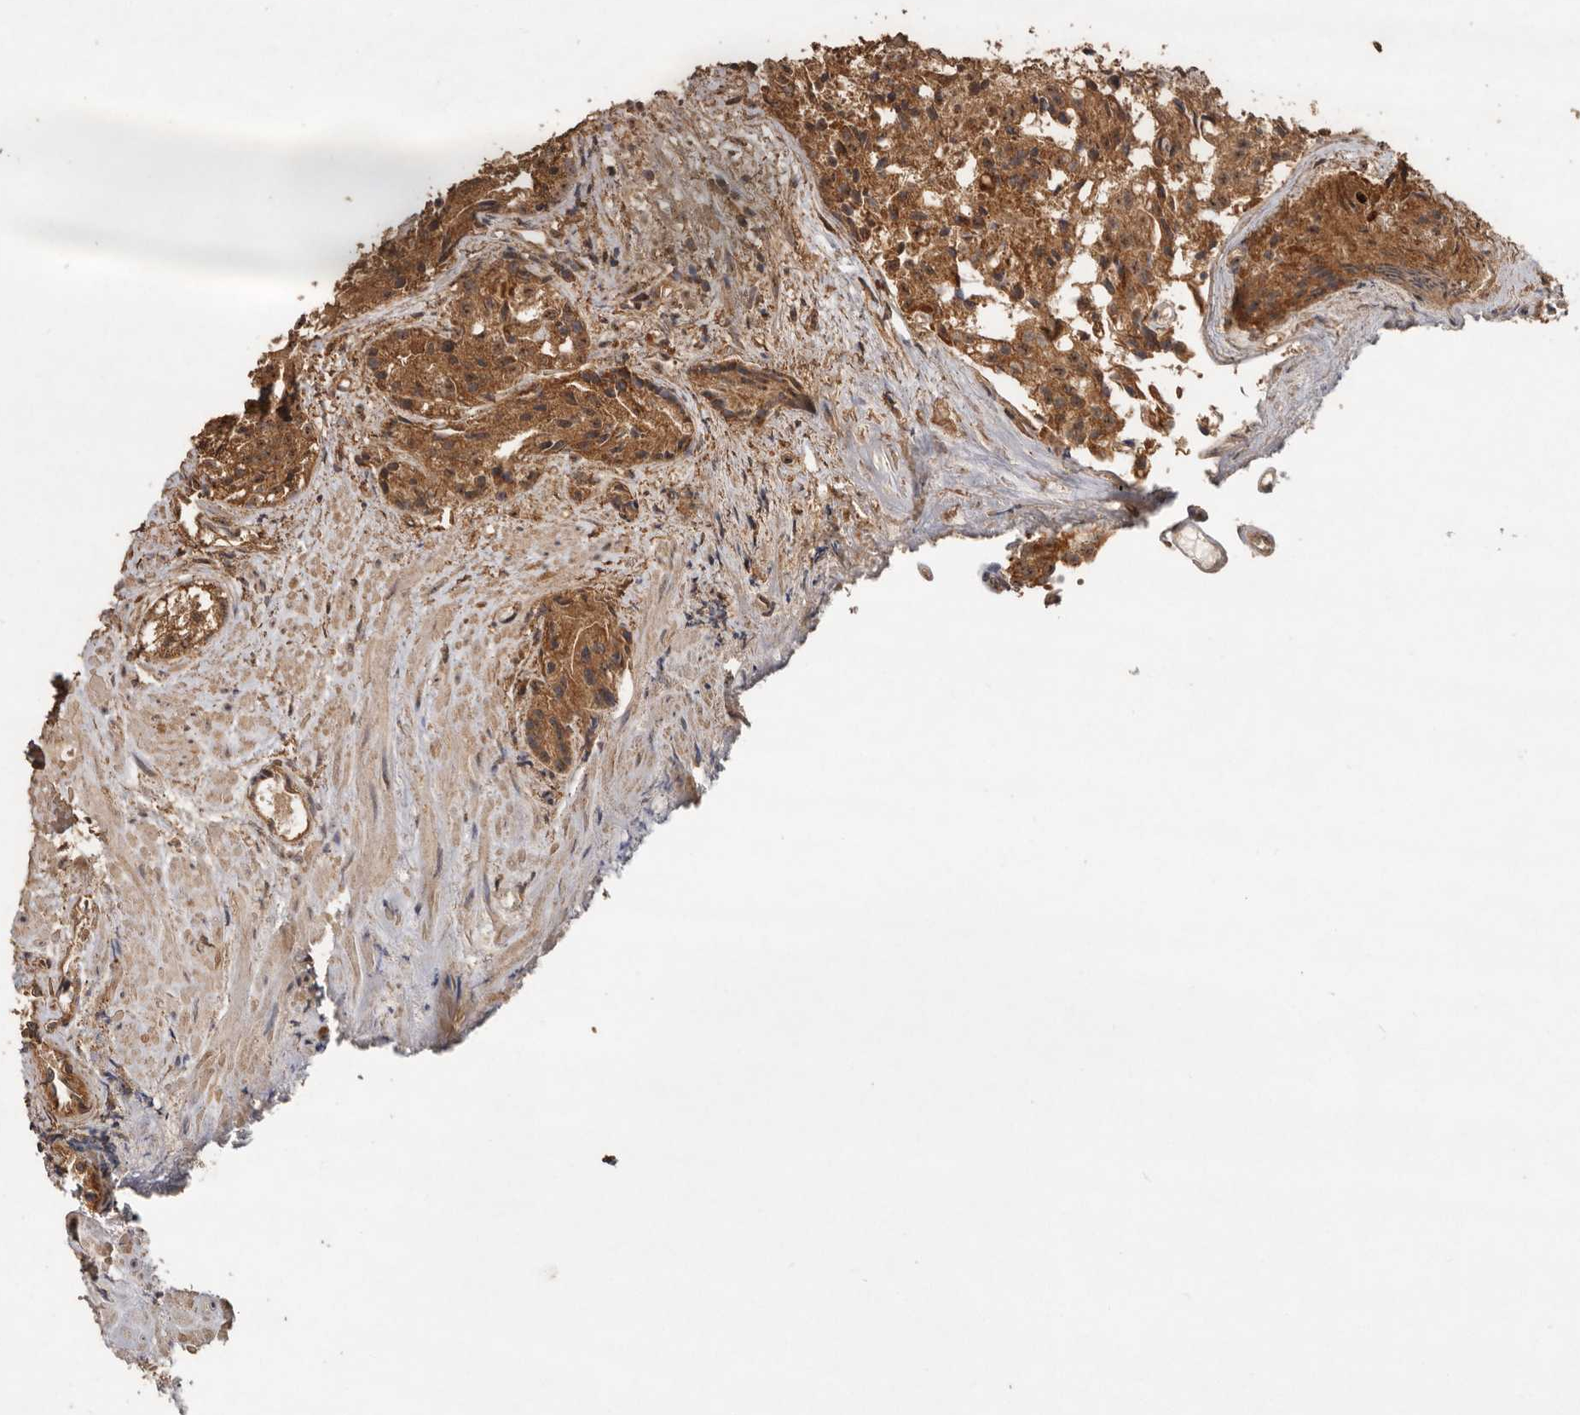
{"staining": {"intensity": "moderate", "quantity": ">75%", "location": "cytoplasmic/membranous"}, "tissue": "prostate cancer", "cell_type": "Tumor cells", "image_type": "cancer", "snomed": [{"axis": "morphology", "description": "Adenocarcinoma, Low grade"}, {"axis": "topography", "description": "Prostate"}], "caption": "Protein expression analysis of prostate cancer shows moderate cytoplasmic/membranous staining in about >75% of tumor cells.", "gene": "RWDD1", "patient": {"sex": "male", "age": 88}}